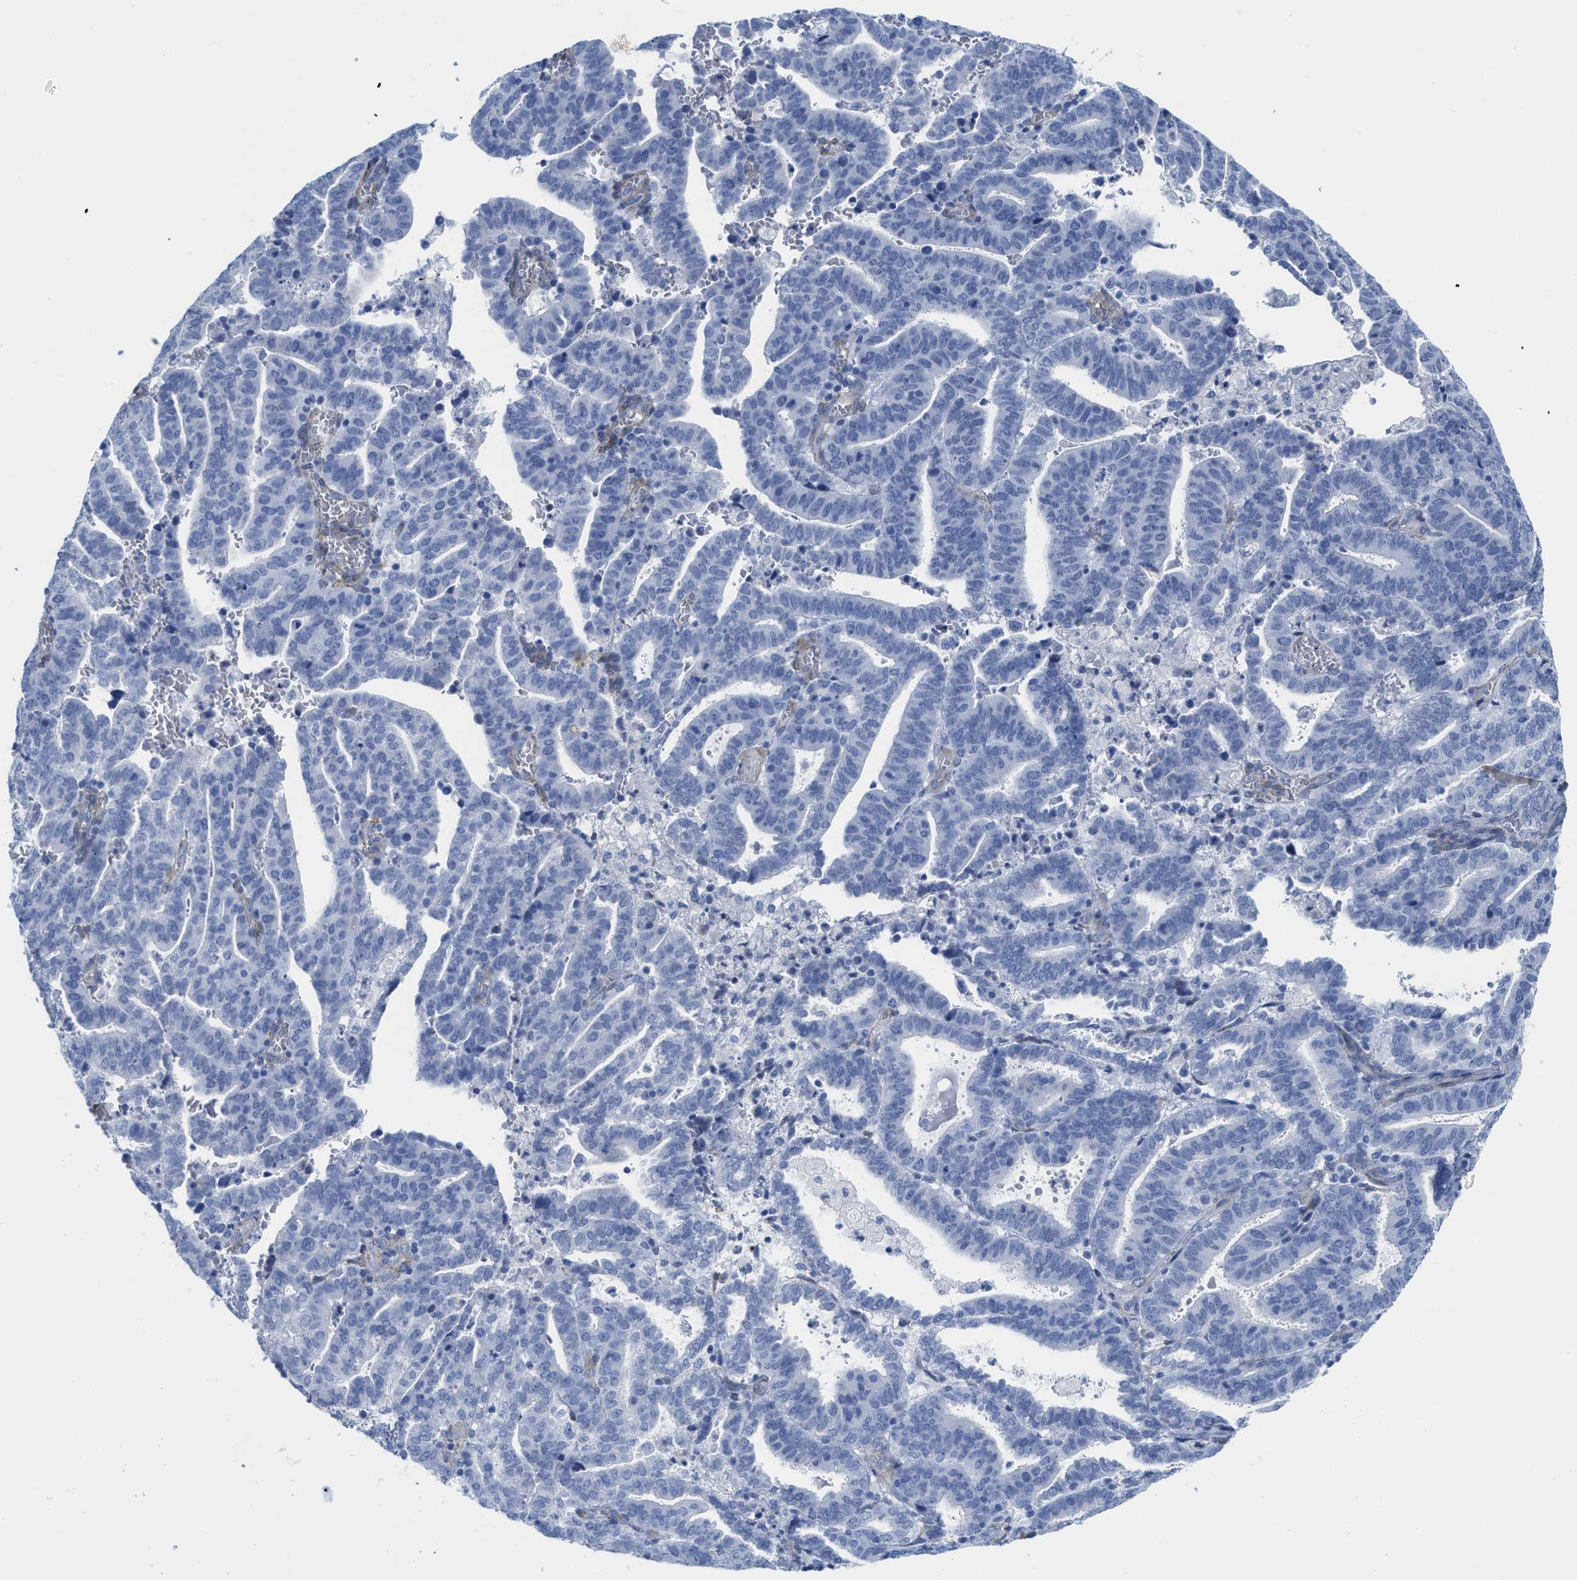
{"staining": {"intensity": "negative", "quantity": "none", "location": "none"}, "tissue": "endometrial cancer", "cell_type": "Tumor cells", "image_type": "cancer", "snomed": [{"axis": "morphology", "description": "Adenocarcinoma, NOS"}, {"axis": "topography", "description": "Uterus"}], "caption": "A high-resolution micrograph shows IHC staining of endometrial cancer (adenocarcinoma), which shows no significant positivity in tumor cells.", "gene": "TUB", "patient": {"sex": "female", "age": 83}}